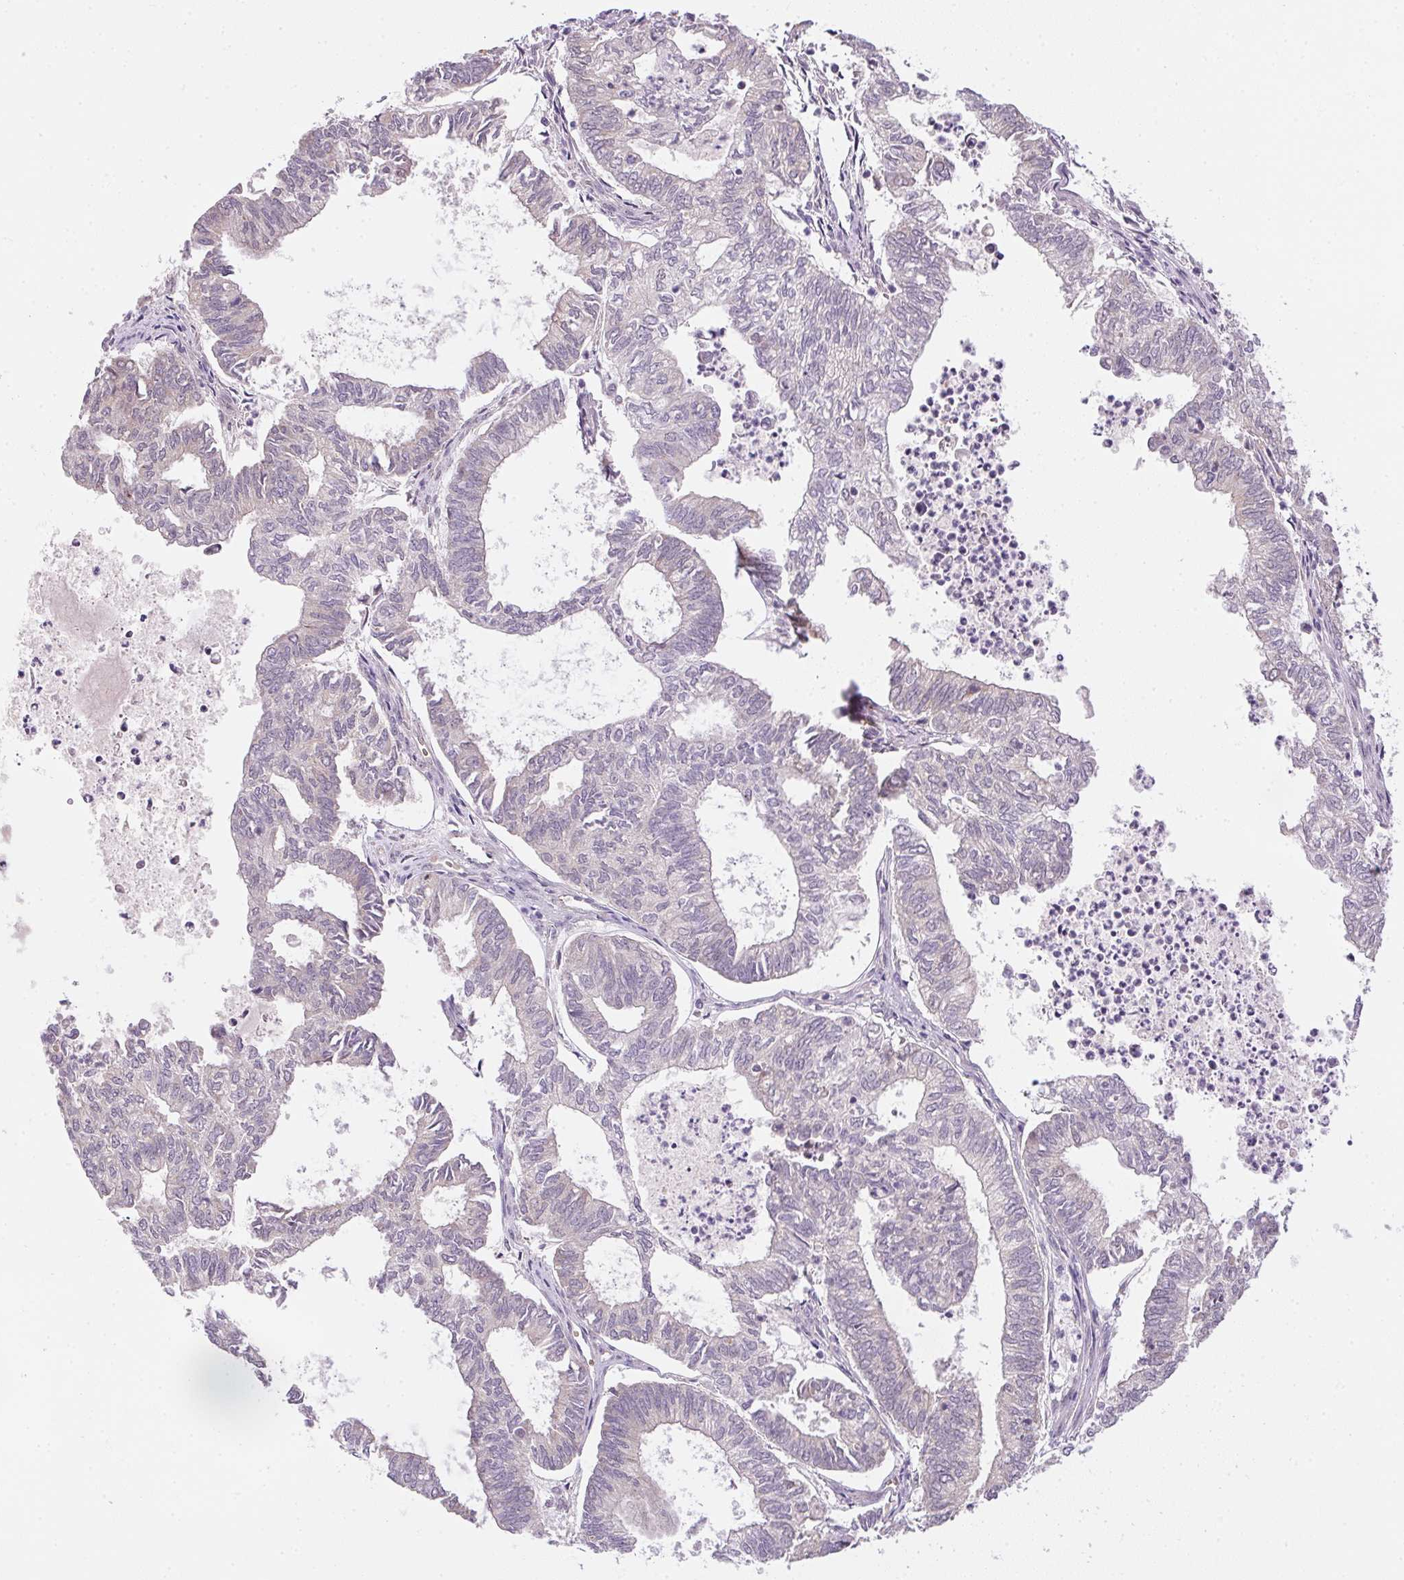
{"staining": {"intensity": "negative", "quantity": "none", "location": "none"}, "tissue": "ovarian cancer", "cell_type": "Tumor cells", "image_type": "cancer", "snomed": [{"axis": "morphology", "description": "Carcinoma, endometroid"}, {"axis": "topography", "description": "Ovary"}], "caption": "Tumor cells are negative for brown protein staining in ovarian endometroid carcinoma. (DAB immunohistochemistry with hematoxylin counter stain).", "gene": "METTL13", "patient": {"sex": "female", "age": 64}}